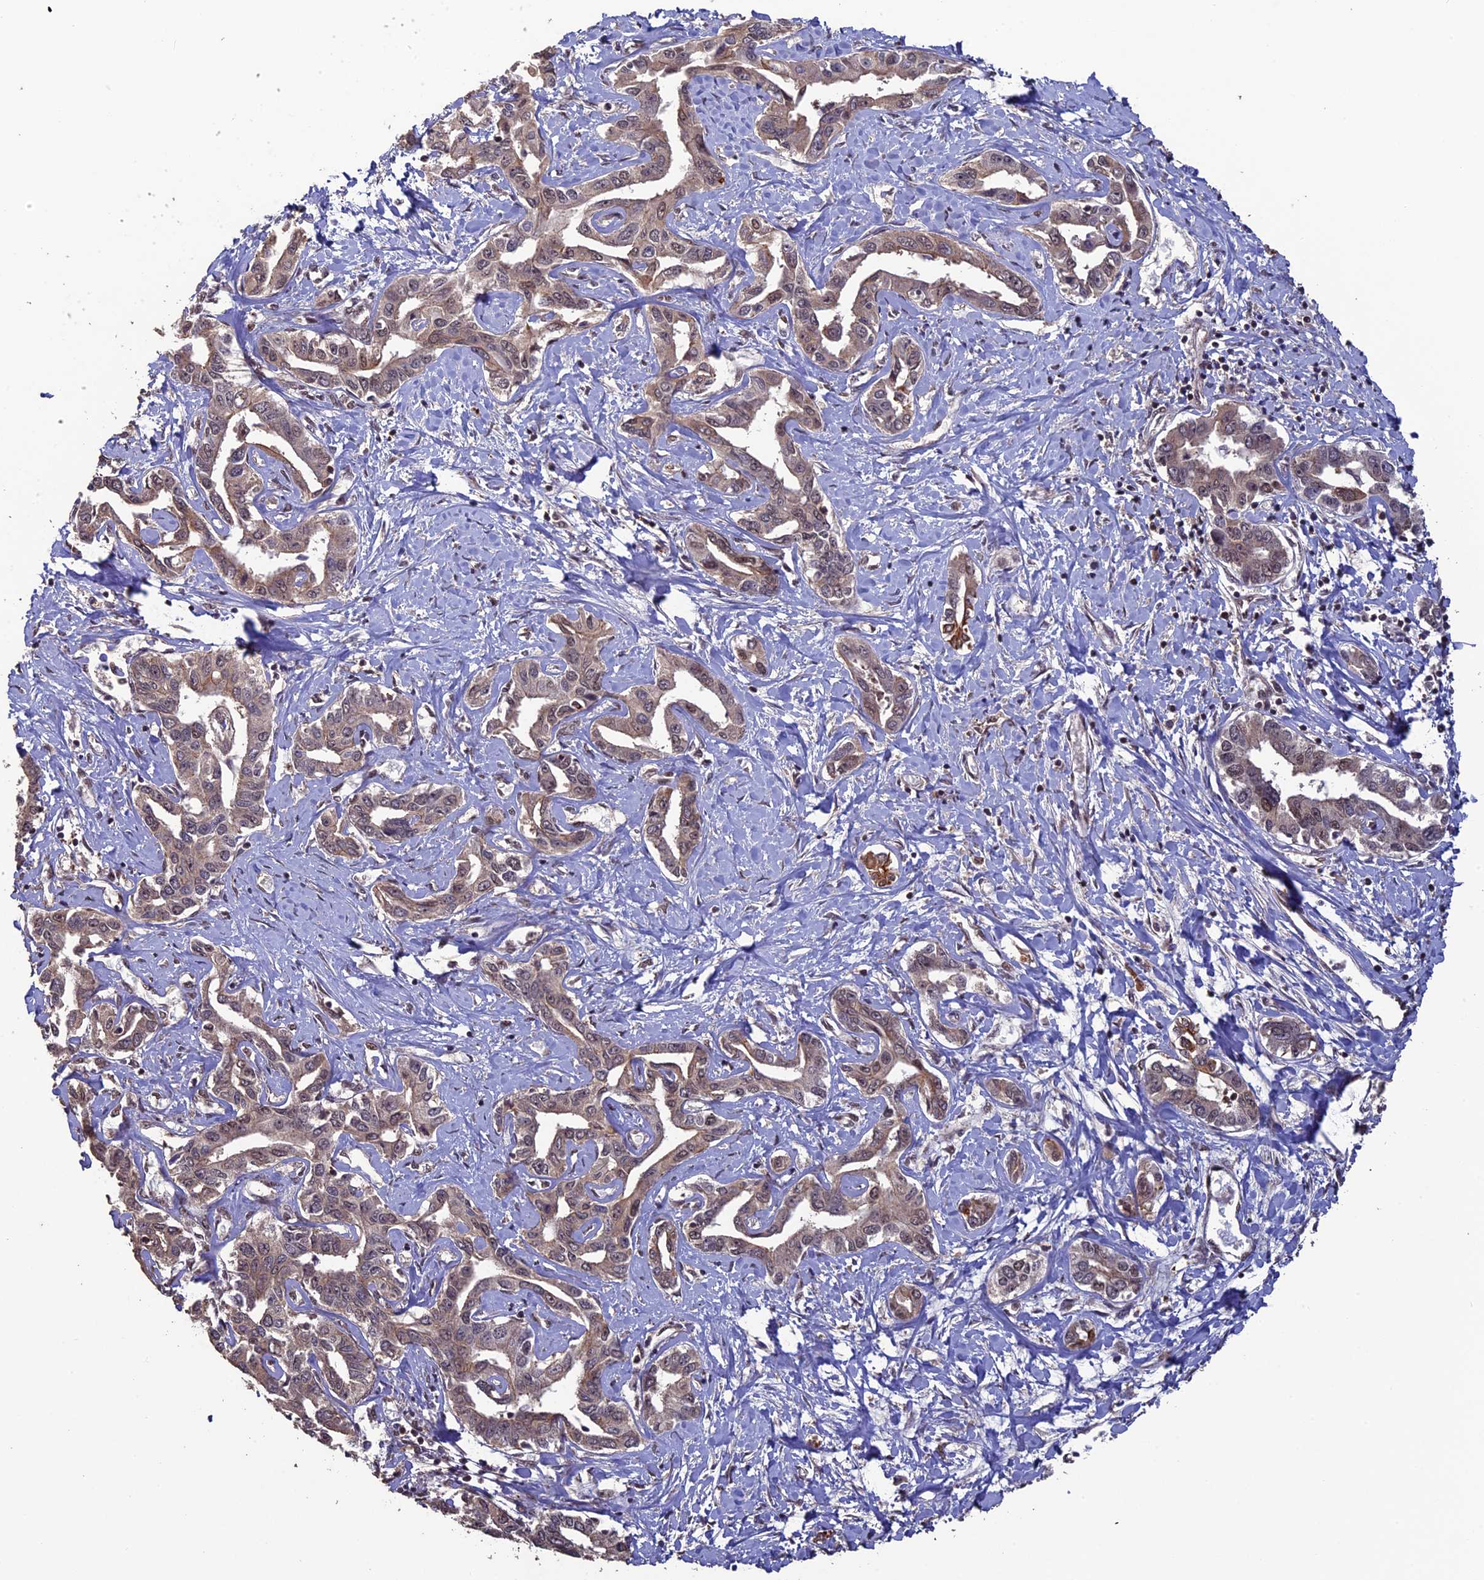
{"staining": {"intensity": "weak", "quantity": "25%-75%", "location": "nuclear"}, "tissue": "liver cancer", "cell_type": "Tumor cells", "image_type": "cancer", "snomed": [{"axis": "morphology", "description": "Cholangiocarcinoma"}, {"axis": "topography", "description": "Liver"}], "caption": "DAB immunohistochemical staining of human cholangiocarcinoma (liver) reveals weak nuclear protein positivity in about 25%-75% of tumor cells. (IHC, brightfield microscopy, high magnification).", "gene": "NAE1", "patient": {"sex": "male", "age": 59}}